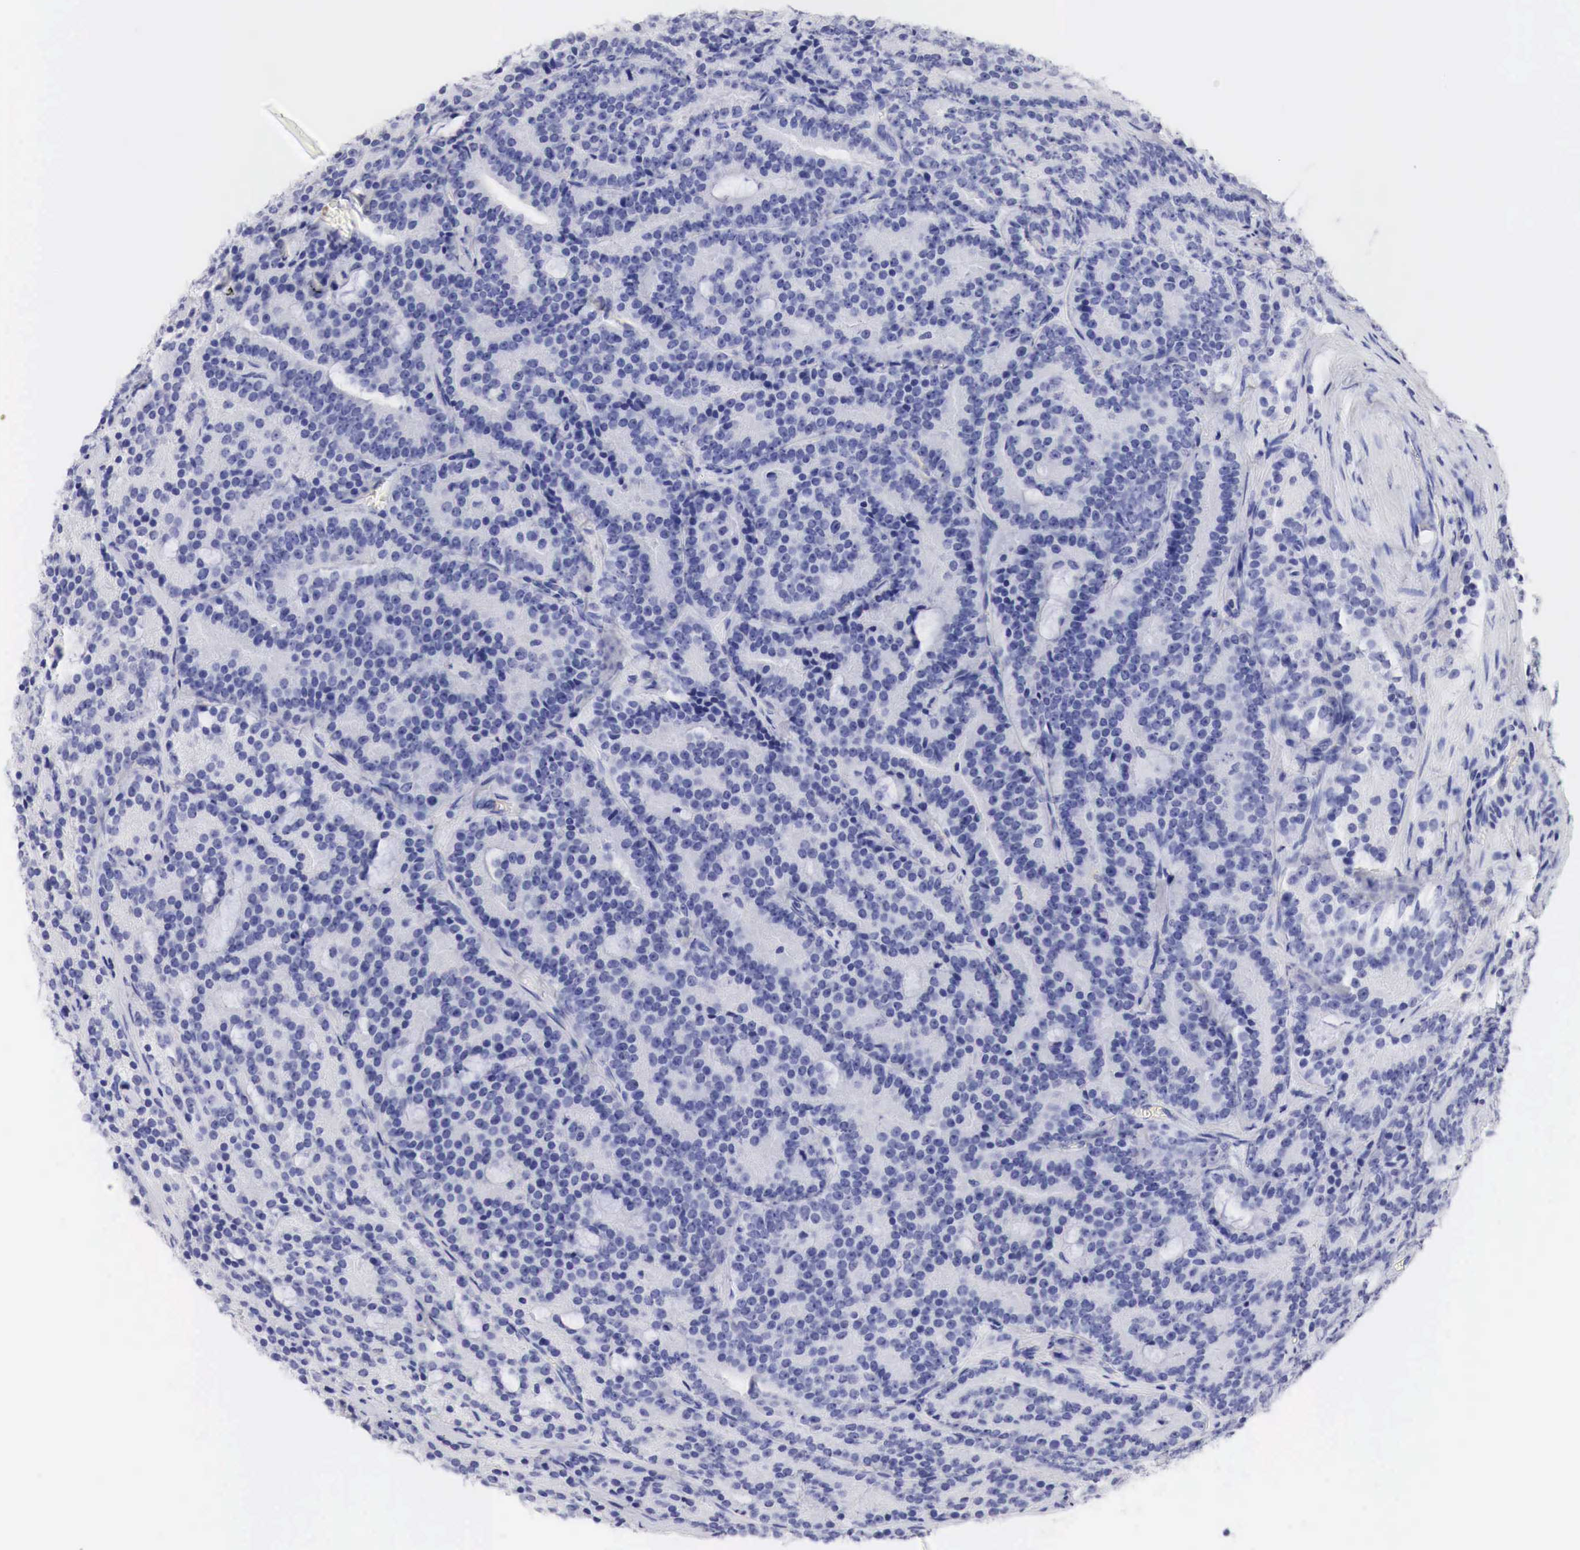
{"staining": {"intensity": "negative", "quantity": "none", "location": "none"}, "tissue": "prostate cancer", "cell_type": "Tumor cells", "image_type": "cancer", "snomed": [{"axis": "morphology", "description": "Adenocarcinoma, Medium grade"}, {"axis": "topography", "description": "Prostate"}], "caption": "Tumor cells are negative for protein expression in human prostate cancer. The staining was performed using DAB to visualize the protein expression in brown, while the nuclei were stained in blue with hematoxylin (Magnification: 20x).", "gene": "TYR", "patient": {"sex": "male", "age": 65}}